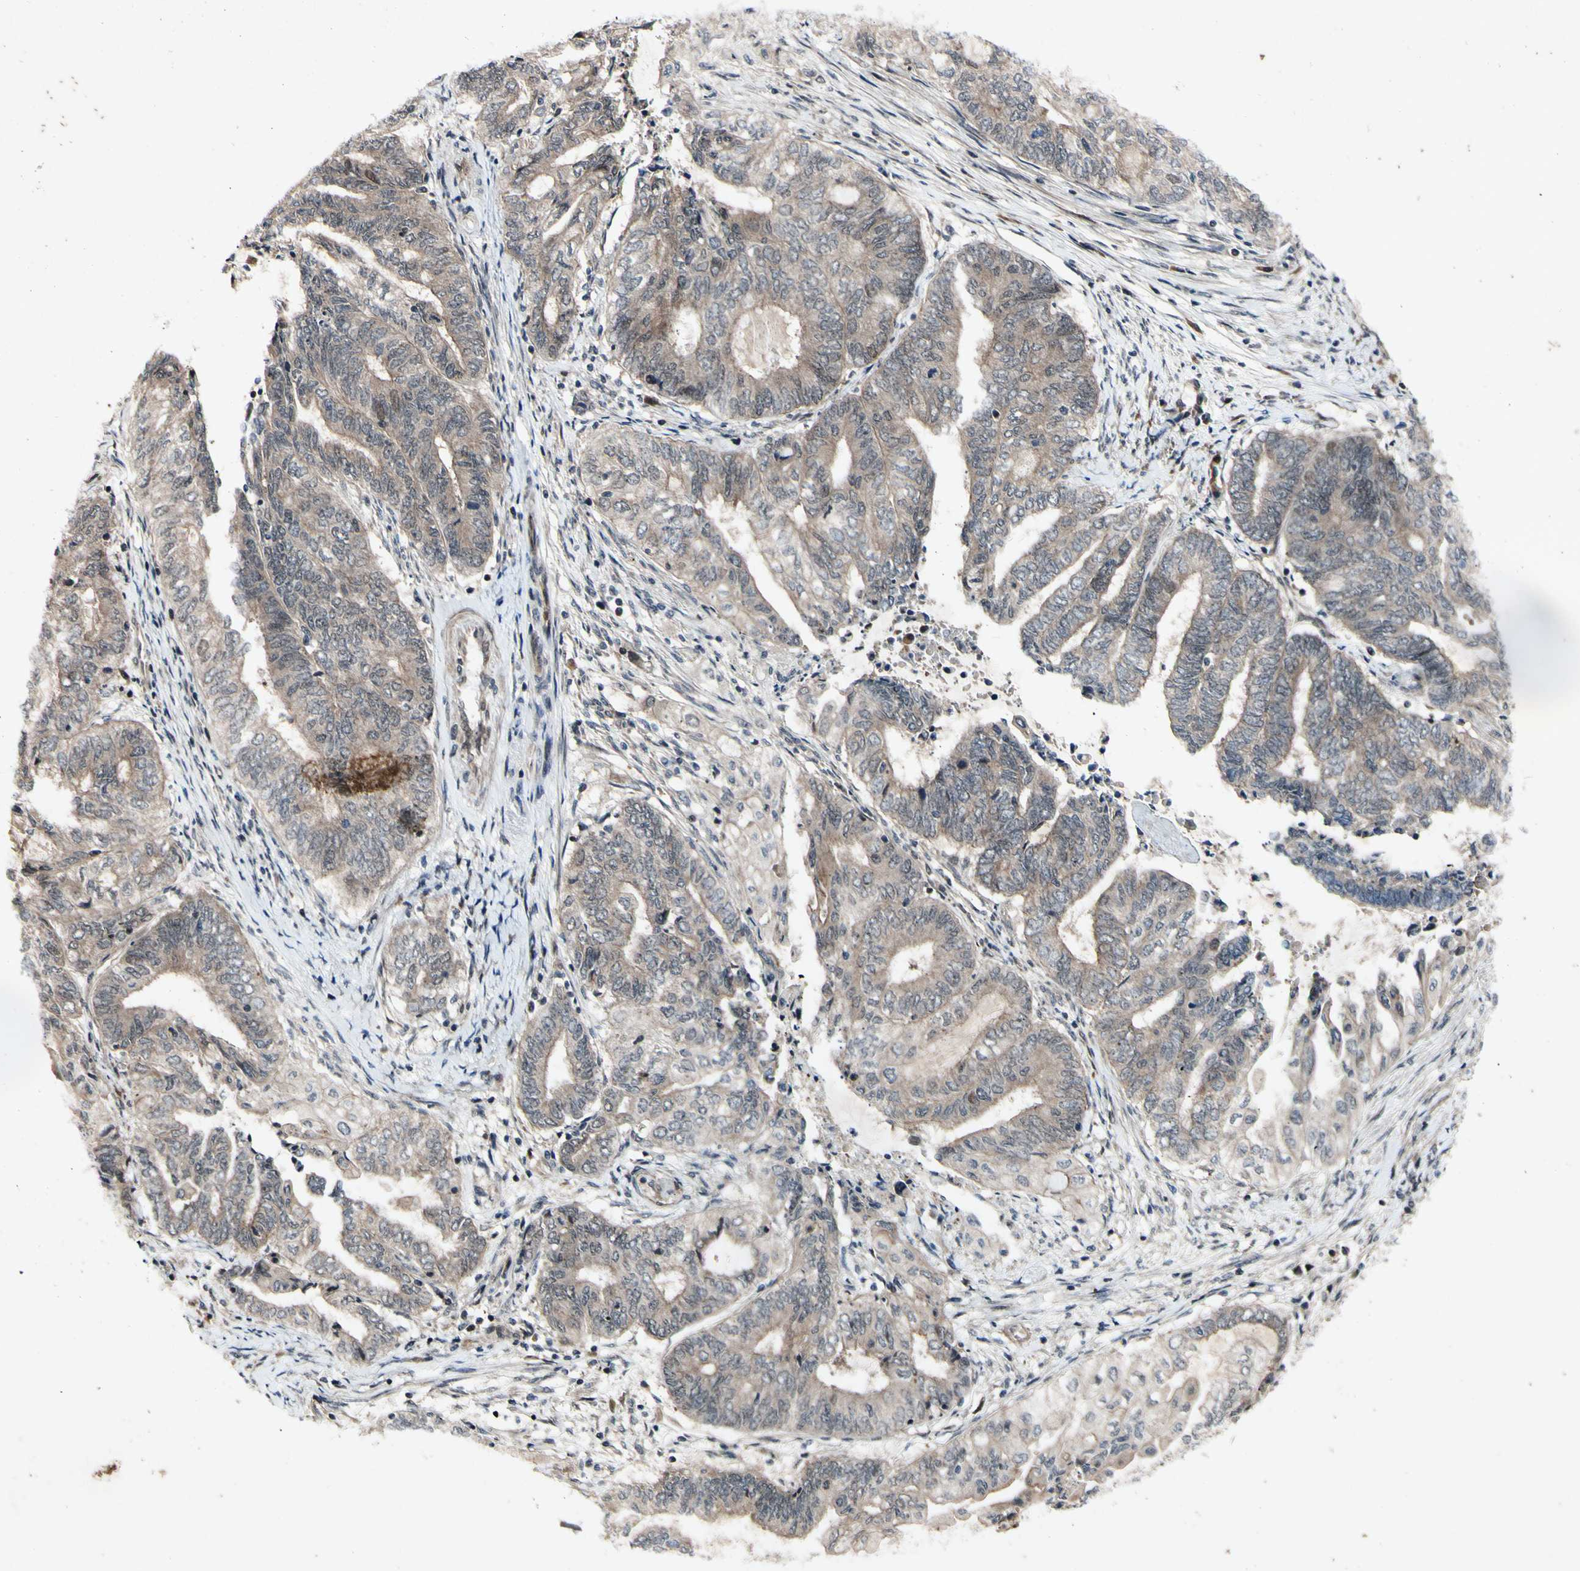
{"staining": {"intensity": "moderate", "quantity": ">75%", "location": "cytoplasmic/membranous"}, "tissue": "endometrial cancer", "cell_type": "Tumor cells", "image_type": "cancer", "snomed": [{"axis": "morphology", "description": "Adenocarcinoma, NOS"}, {"axis": "topography", "description": "Uterus"}, {"axis": "topography", "description": "Endometrium"}], "caption": "Endometrial cancer (adenocarcinoma) stained for a protein exhibits moderate cytoplasmic/membranous positivity in tumor cells.", "gene": "CSNK1E", "patient": {"sex": "female", "age": 70}}